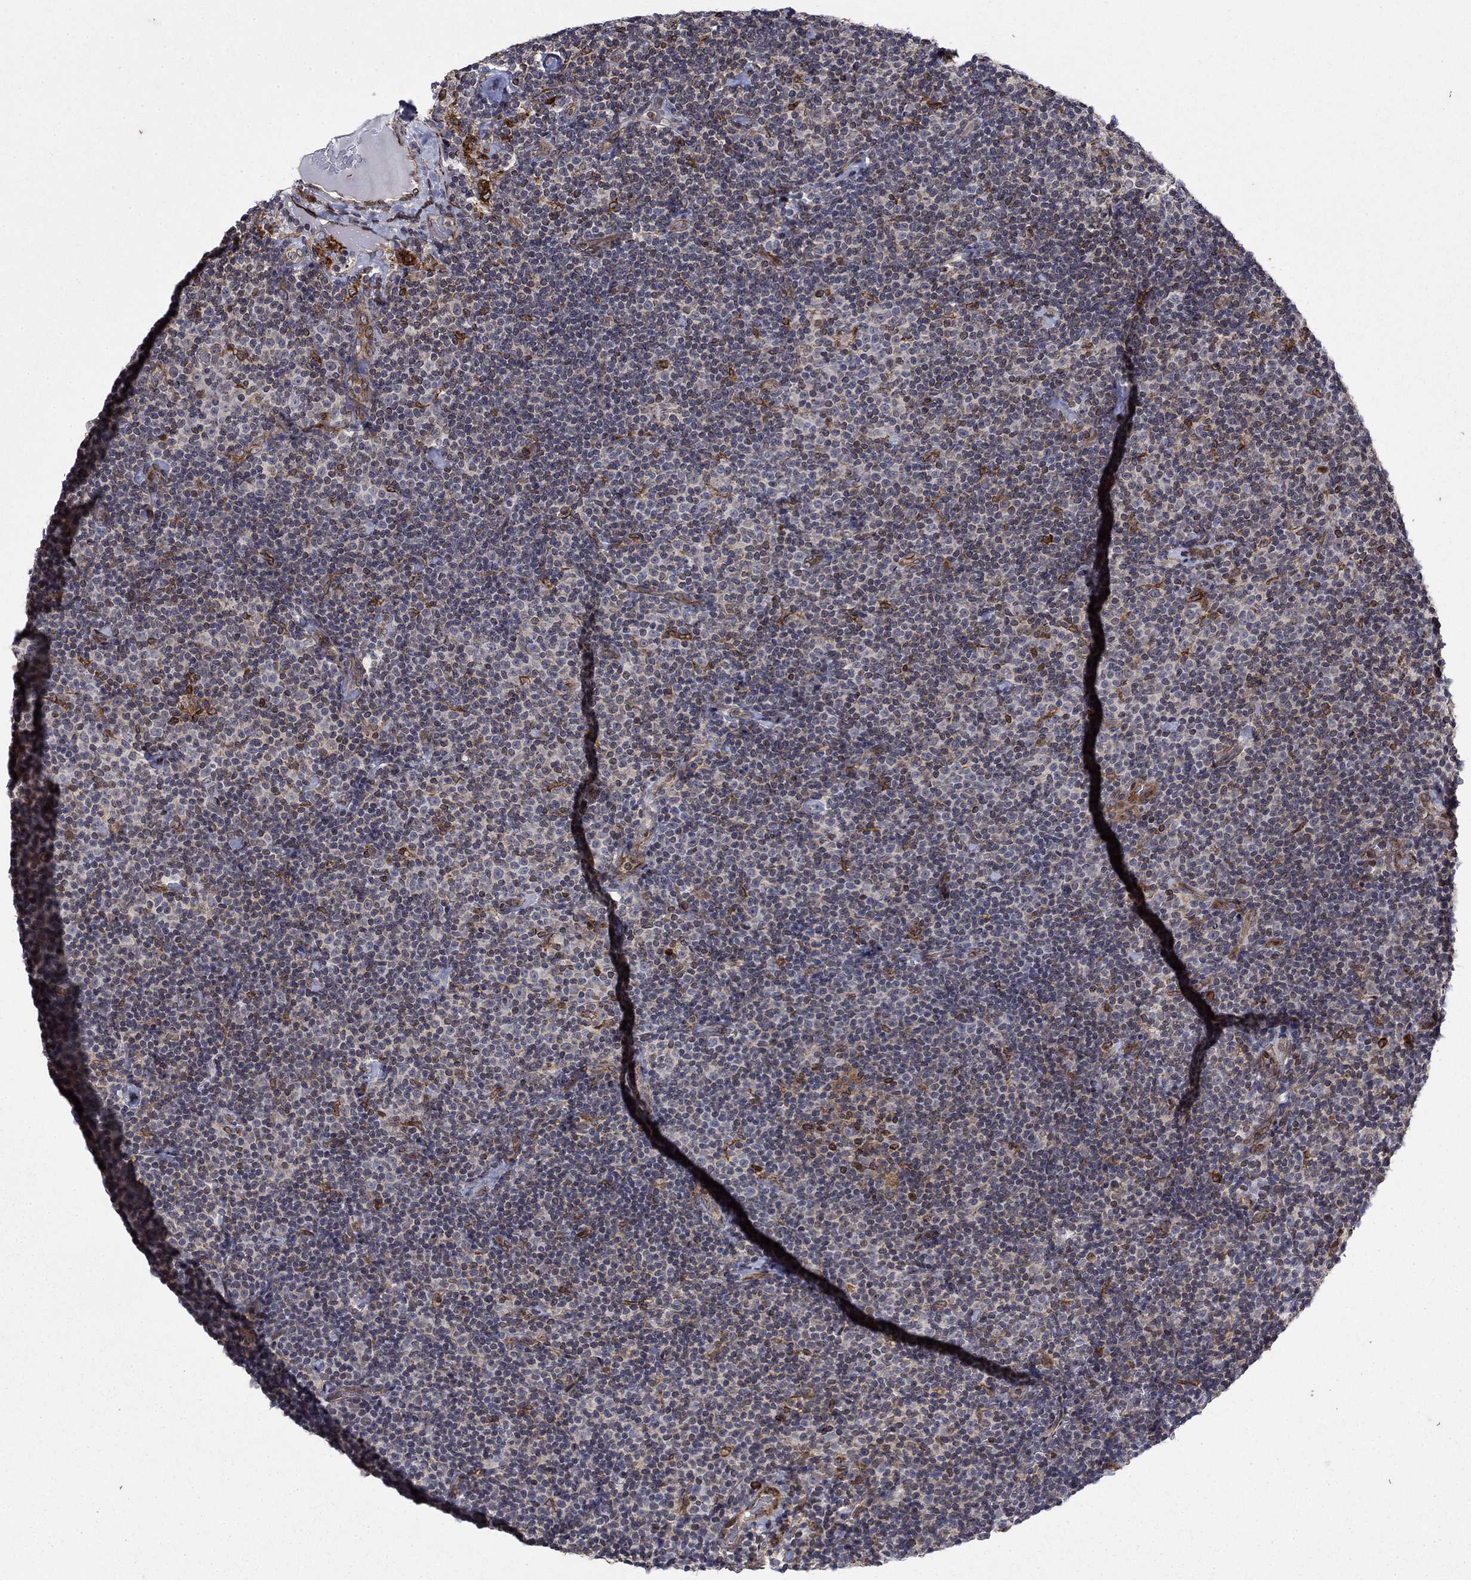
{"staining": {"intensity": "negative", "quantity": "none", "location": "none"}, "tissue": "lymphoma", "cell_type": "Tumor cells", "image_type": "cancer", "snomed": [{"axis": "morphology", "description": "Malignant lymphoma, non-Hodgkin's type, Low grade"}, {"axis": "topography", "description": "Lymph node"}], "caption": "A high-resolution photomicrograph shows IHC staining of lymphoma, which displays no significant positivity in tumor cells. (Brightfield microscopy of DAB immunohistochemistry at high magnification).", "gene": "DHRS7", "patient": {"sex": "male", "age": 81}}